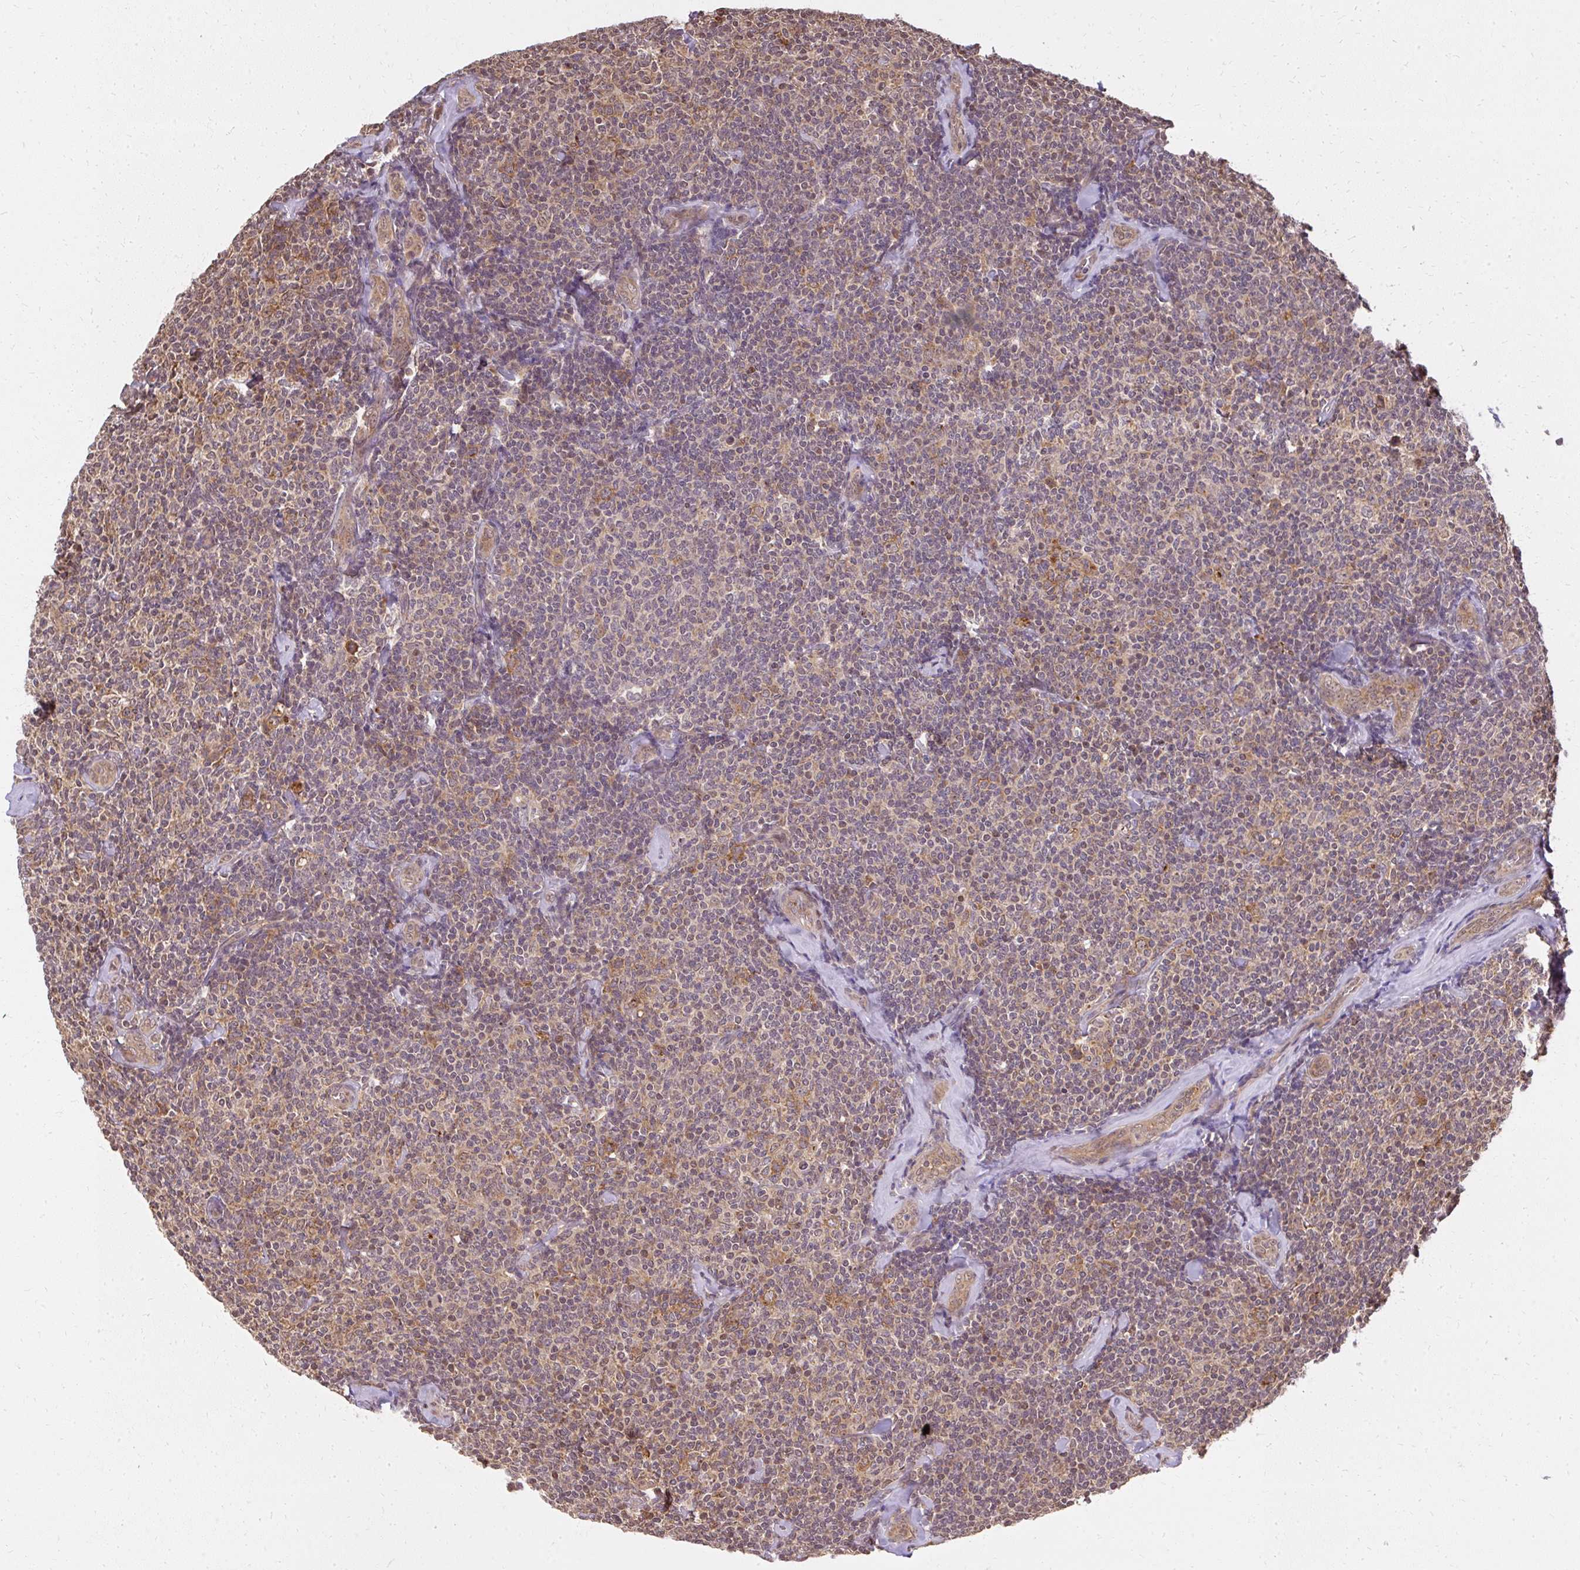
{"staining": {"intensity": "weak", "quantity": "<25%", "location": "cytoplasmic/membranous"}, "tissue": "lymphoma", "cell_type": "Tumor cells", "image_type": "cancer", "snomed": [{"axis": "morphology", "description": "Malignant lymphoma, non-Hodgkin's type, Low grade"}, {"axis": "topography", "description": "Lymph node"}], "caption": "A photomicrograph of human low-grade malignant lymphoma, non-Hodgkin's type is negative for staining in tumor cells.", "gene": "LARS2", "patient": {"sex": "female", "age": 56}}